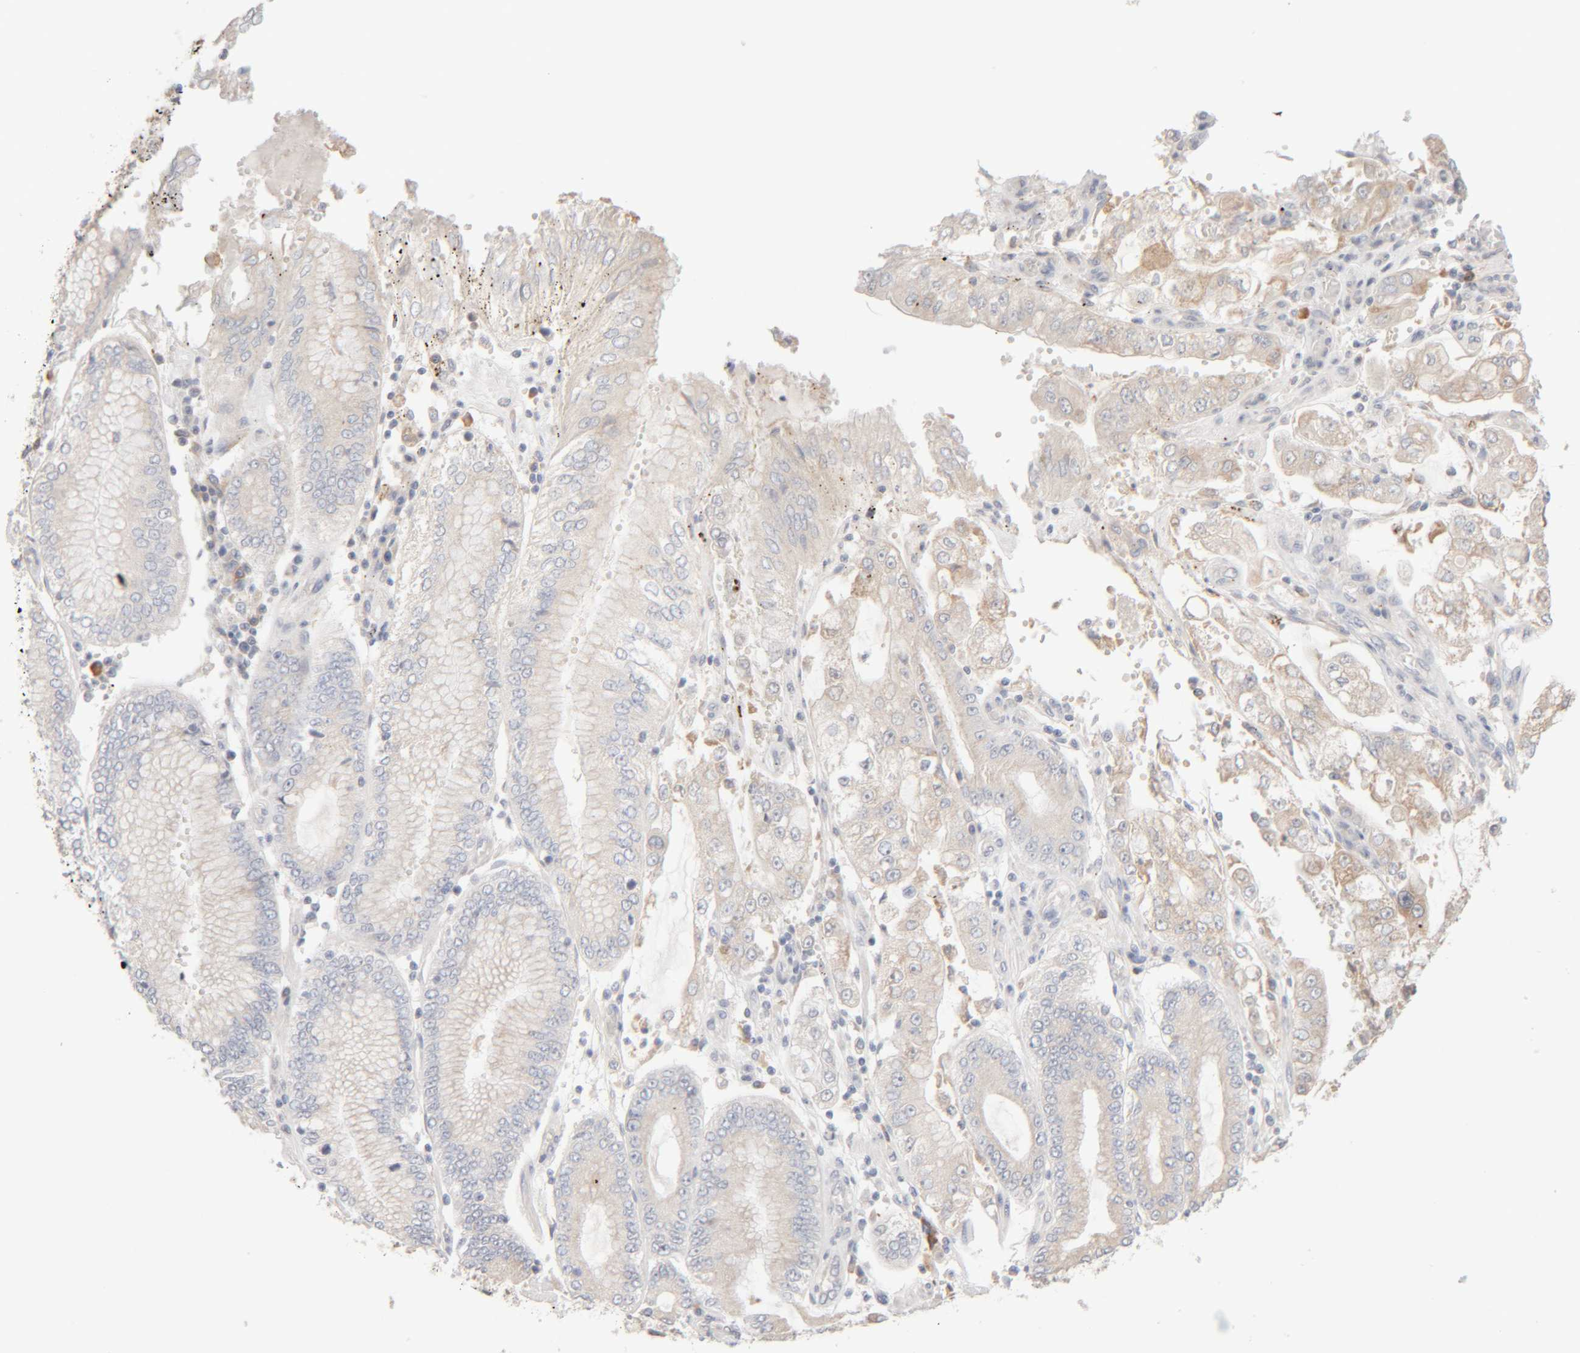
{"staining": {"intensity": "weak", "quantity": "25%-75%", "location": "cytoplasmic/membranous"}, "tissue": "stomach cancer", "cell_type": "Tumor cells", "image_type": "cancer", "snomed": [{"axis": "morphology", "description": "Adenocarcinoma, NOS"}, {"axis": "topography", "description": "Stomach"}], "caption": "Immunohistochemical staining of adenocarcinoma (stomach) exhibits low levels of weak cytoplasmic/membranous expression in about 25%-75% of tumor cells.", "gene": "RIDA", "patient": {"sex": "male", "age": 76}}